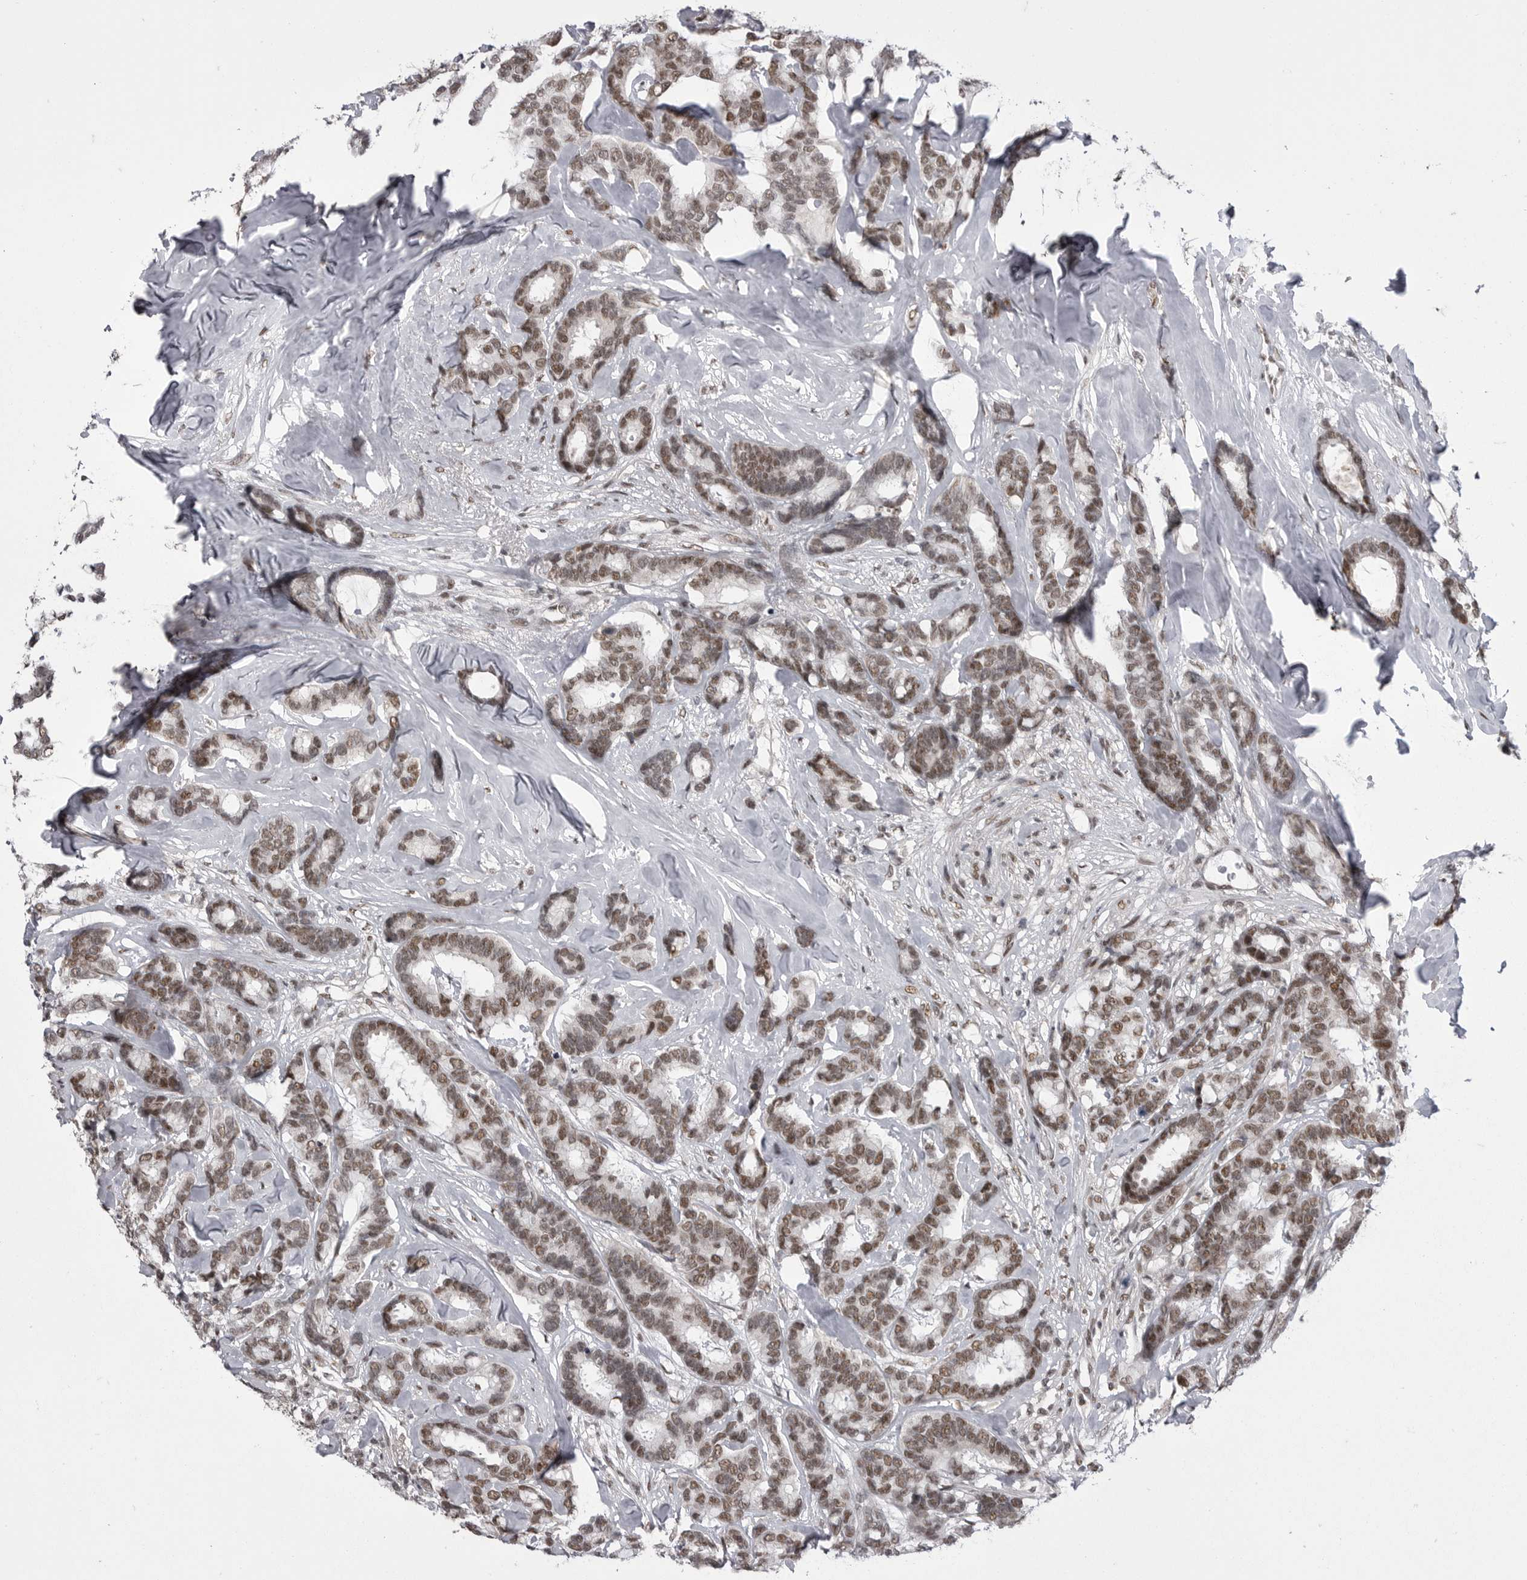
{"staining": {"intensity": "moderate", "quantity": ">75%", "location": "nuclear"}, "tissue": "breast cancer", "cell_type": "Tumor cells", "image_type": "cancer", "snomed": [{"axis": "morphology", "description": "Duct carcinoma"}, {"axis": "topography", "description": "Breast"}], "caption": "Immunohistochemistry (IHC) micrograph of neoplastic tissue: infiltrating ductal carcinoma (breast) stained using immunohistochemistry (IHC) shows medium levels of moderate protein expression localized specifically in the nuclear of tumor cells, appearing as a nuclear brown color.", "gene": "MEPCE", "patient": {"sex": "female", "age": 87}}